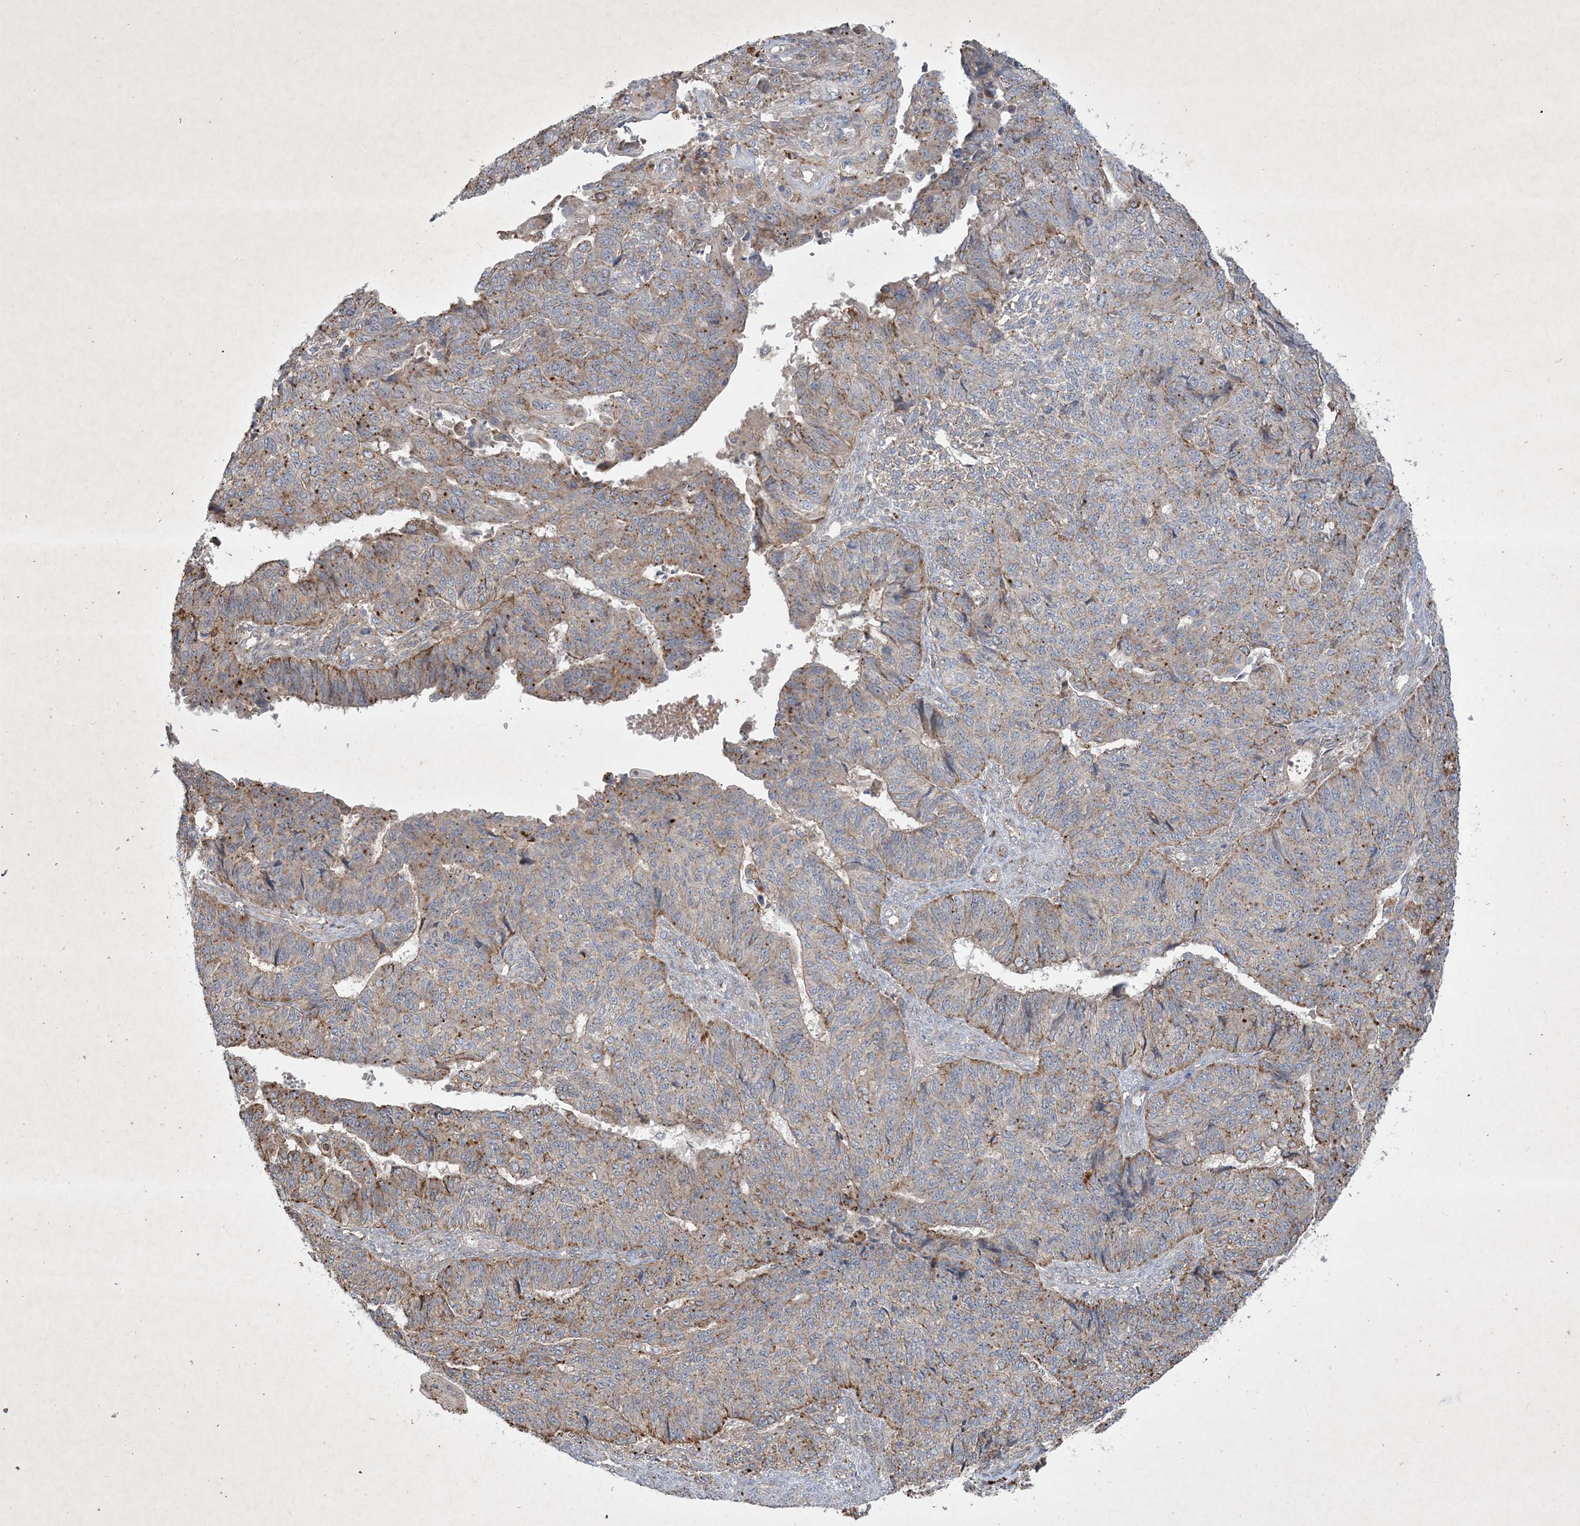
{"staining": {"intensity": "moderate", "quantity": "25%-75%", "location": "cytoplasmic/membranous"}, "tissue": "endometrial cancer", "cell_type": "Tumor cells", "image_type": "cancer", "snomed": [{"axis": "morphology", "description": "Adenocarcinoma, NOS"}, {"axis": "topography", "description": "Endometrium"}], "caption": "IHC (DAB (3,3'-diaminobenzidine)) staining of endometrial cancer (adenocarcinoma) displays moderate cytoplasmic/membranous protein staining in about 25%-75% of tumor cells.", "gene": "MRPS18A", "patient": {"sex": "female", "age": 32}}